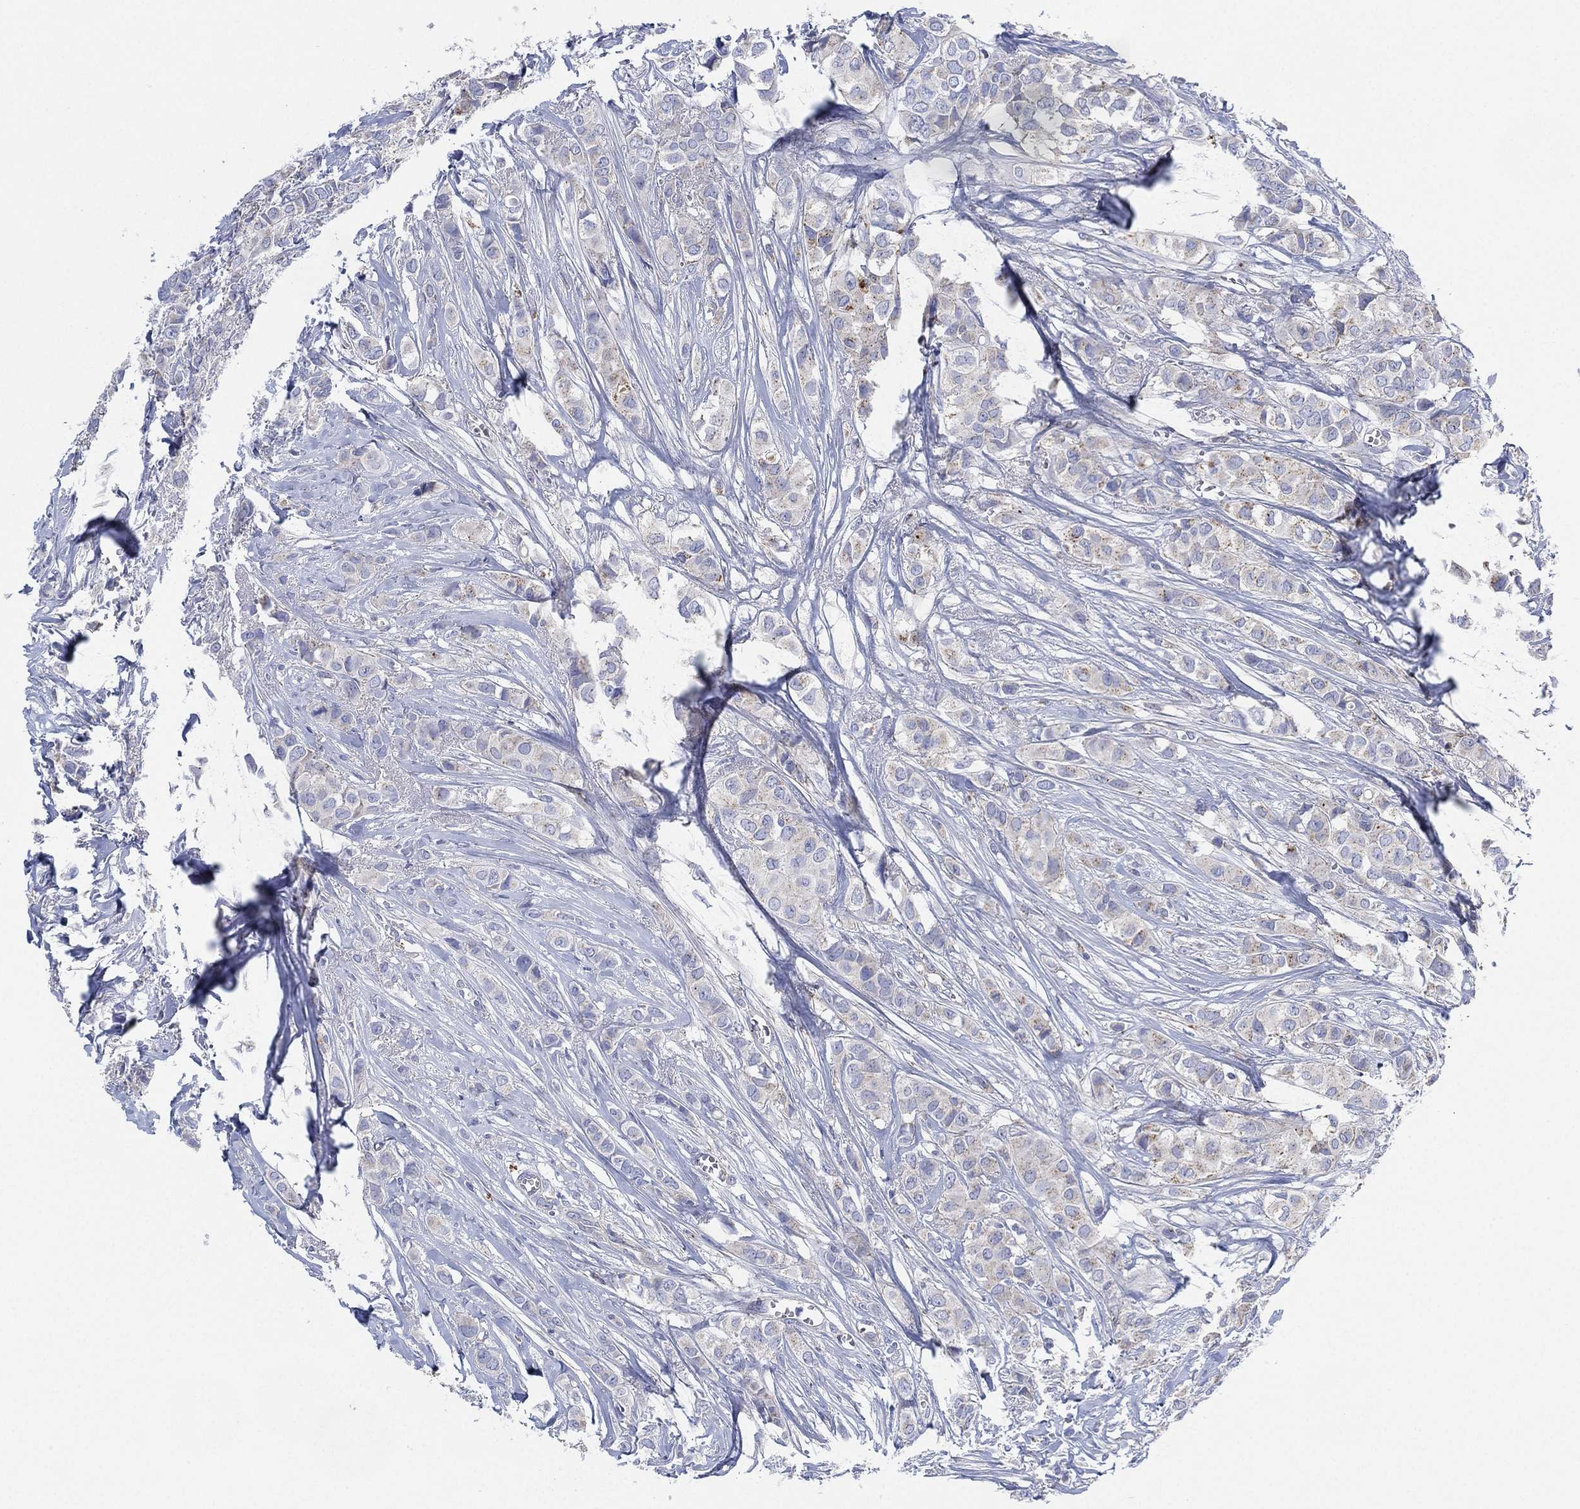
{"staining": {"intensity": "negative", "quantity": "none", "location": "none"}, "tissue": "breast cancer", "cell_type": "Tumor cells", "image_type": "cancer", "snomed": [{"axis": "morphology", "description": "Duct carcinoma"}, {"axis": "topography", "description": "Breast"}], "caption": "Tumor cells show no significant staining in breast cancer.", "gene": "GALNS", "patient": {"sex": "female", "age": 85}}